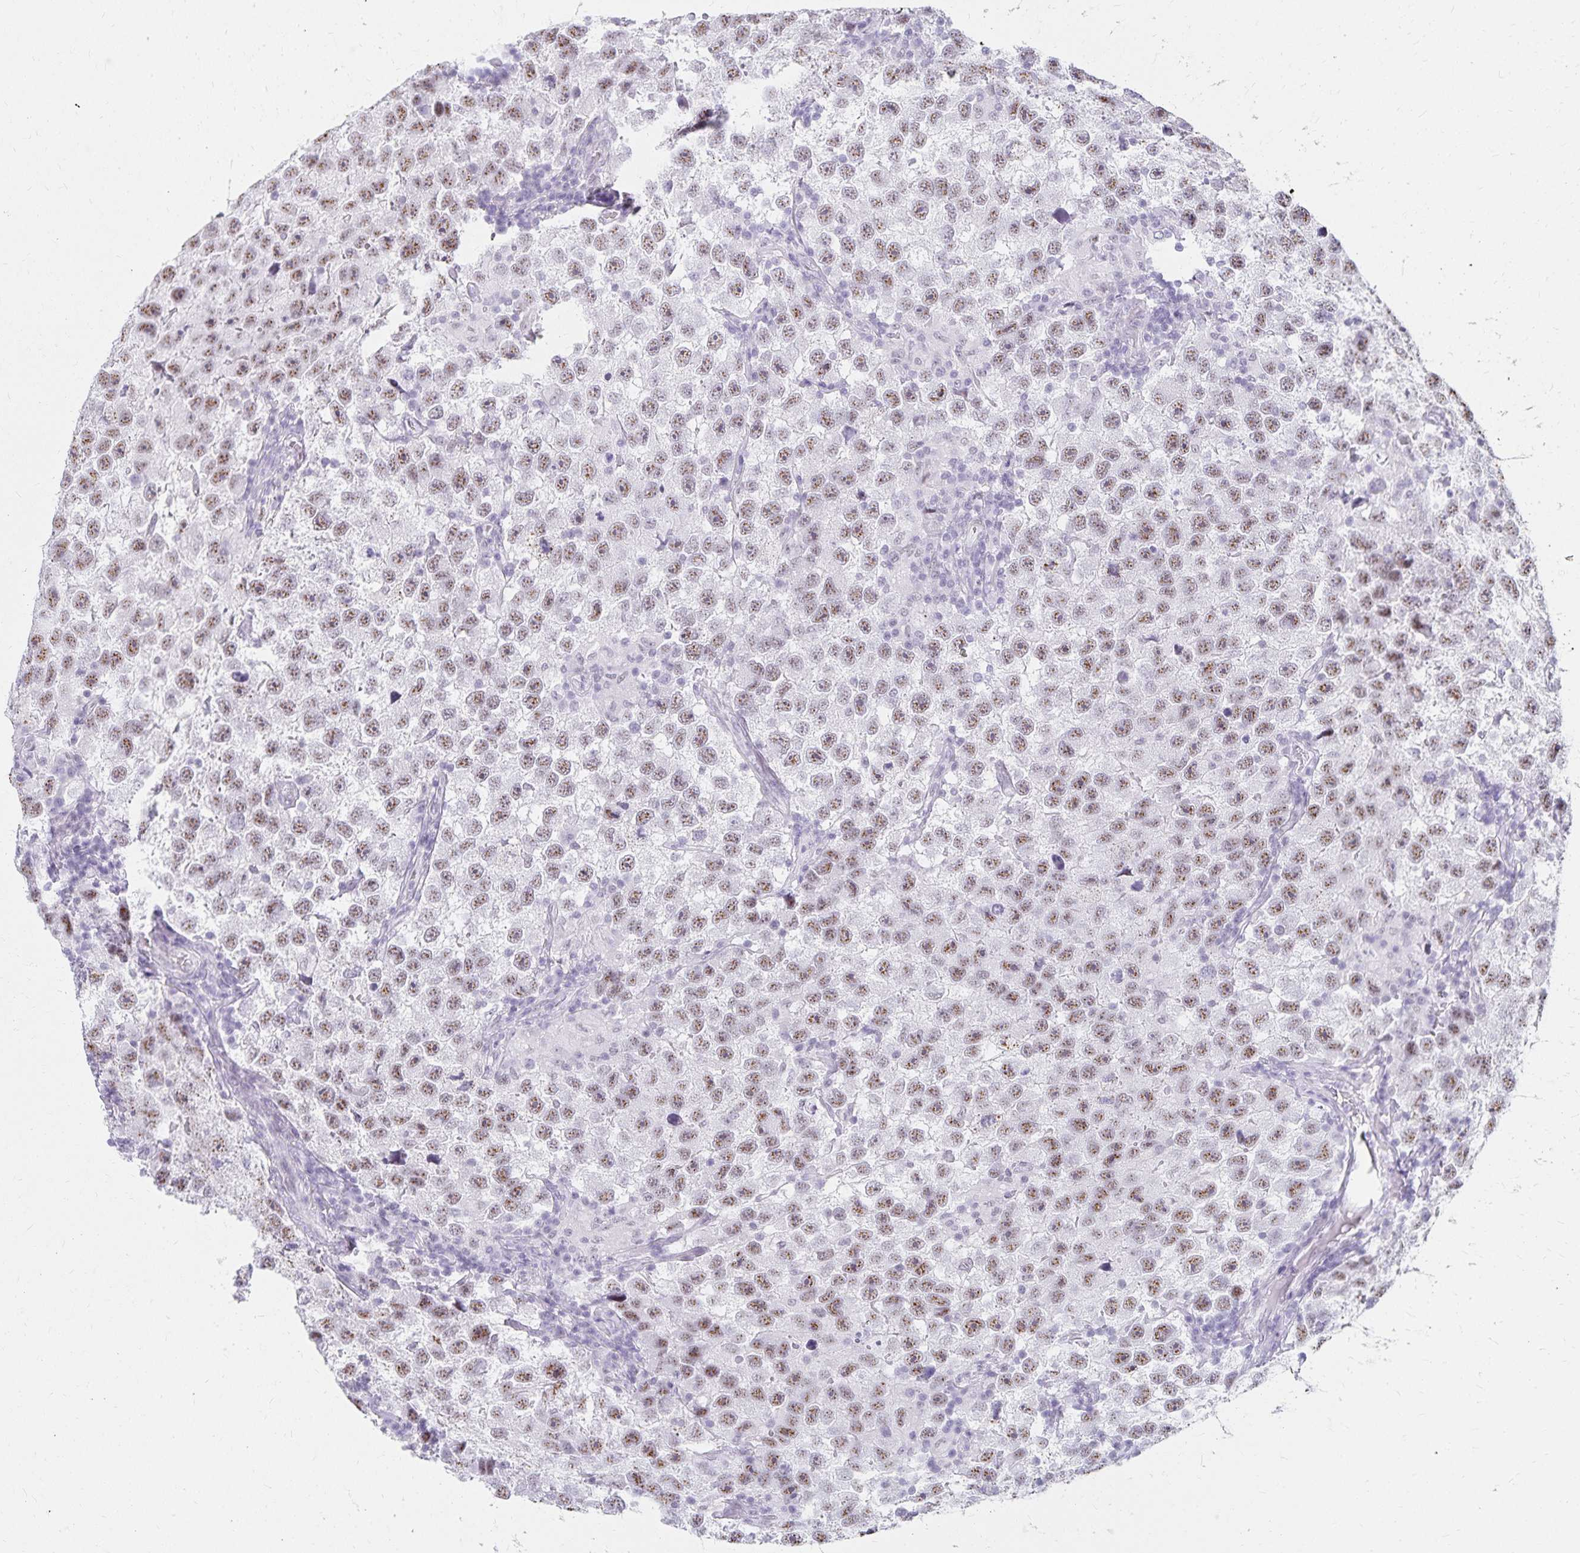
{"staining": {"intensity": "moderate", "quantity": ">75%", "location": "nuclear"}, "tissue": "testis cancer", "cell_type": "Tumor cells", "image_type": "cancer", "snomed": [{"axis": "morphology", "description": "Seminoma, NOS"}, {"axis": "topography", "description": "Testis"}], "caption": "Human testis seminoma stained with a brown dye reveals moderate nuclear positive staining in about >75% of tumor cells.", "gene": "C20orf85", "patient": {"sex": "male", "age": 26}}